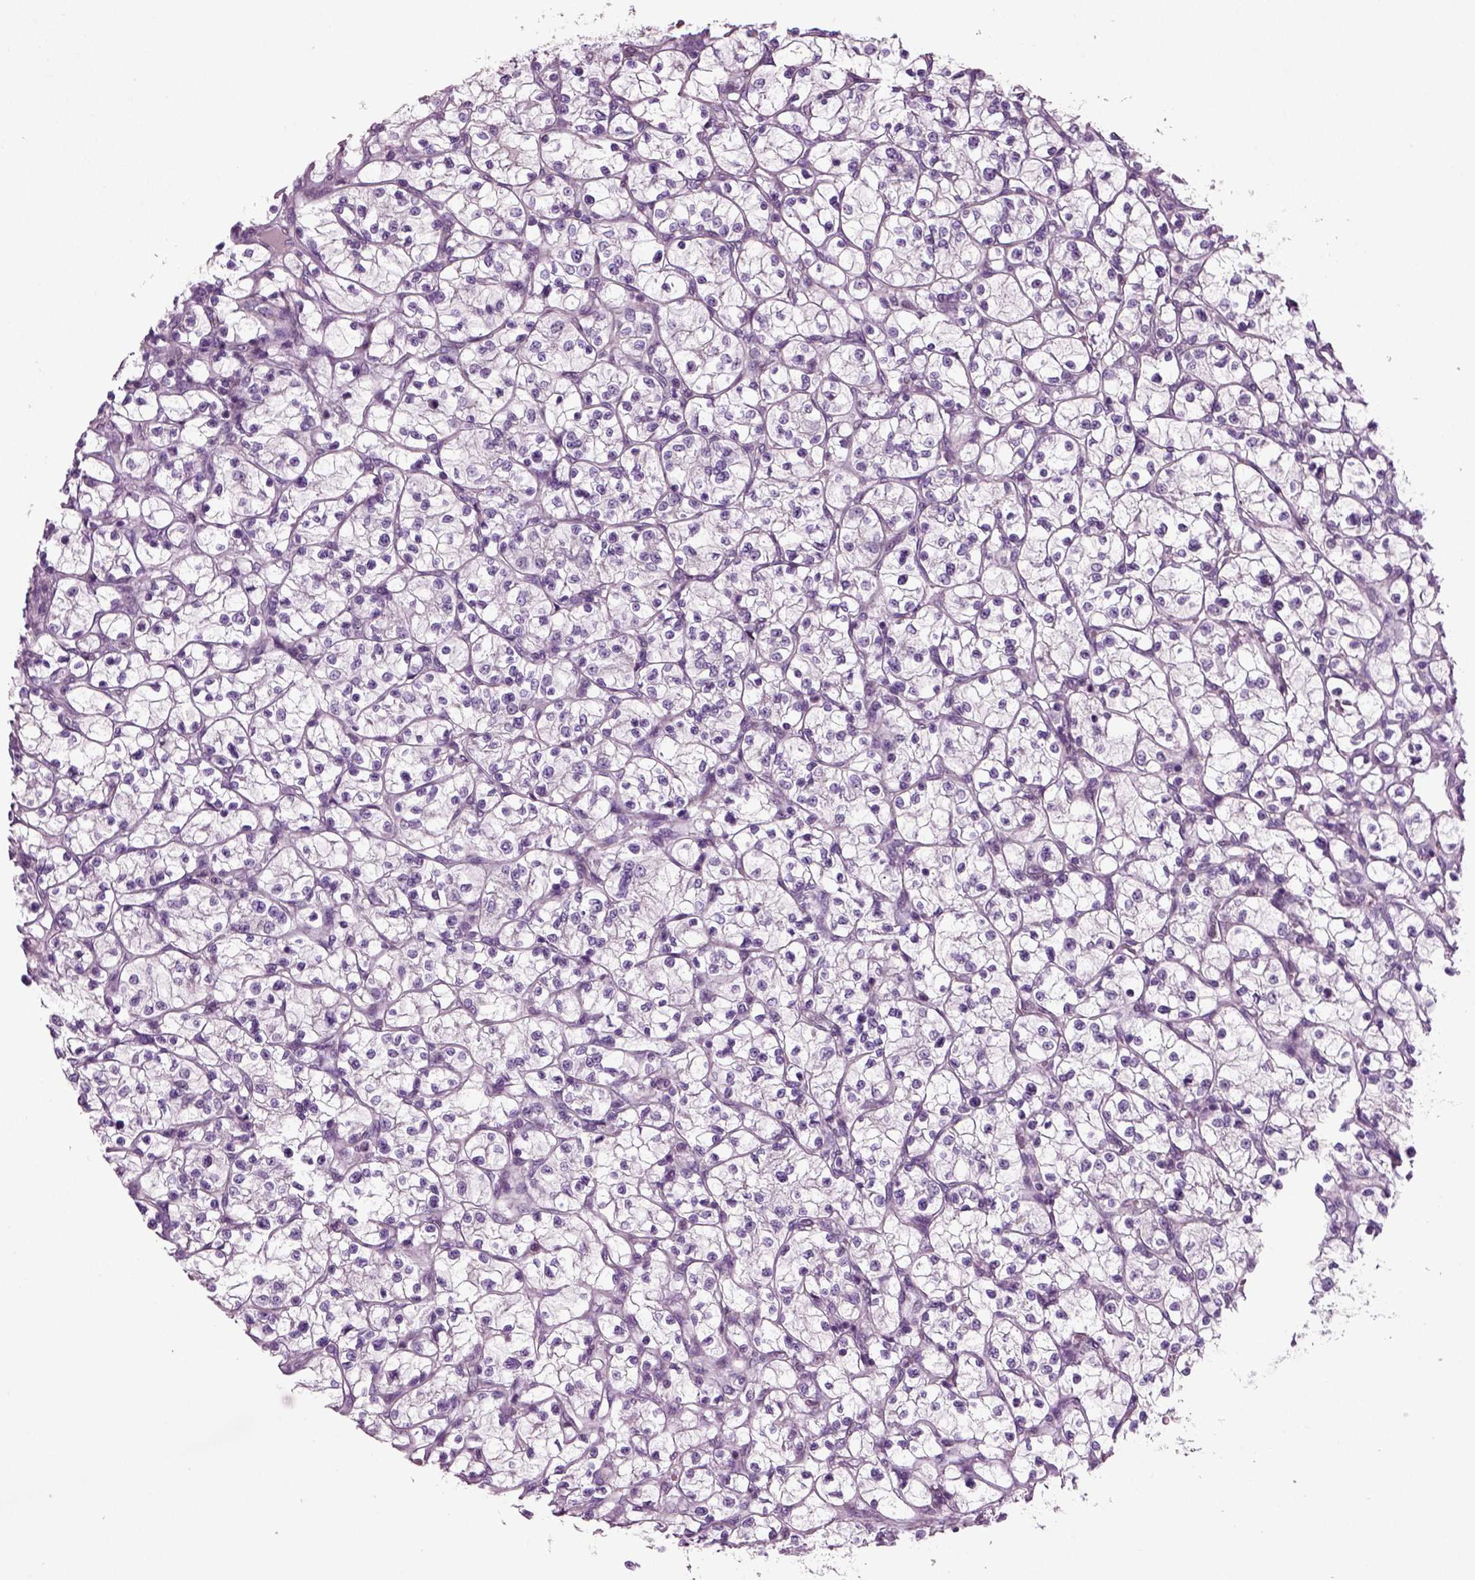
{"staining": {"intensity": "negative", "quantity": "none", "location": "none"}, "tissue": "renal cancer", "cell_type": "Tumor cells", "image_type": "cancer", "snomed": [{"axis": "morphology", "description": "Adenocarcinoma, NOS"}, {"axis": "topography", "description": "Kidney"}], "caption": "Immunohistochemistry (IHC) micrograph of human renal cancer (adenocarcinoma) stained for a protein (brown), which displays no staining in tumor cells.", "gene": "ARID3A", "patient": {"sex": "female", "age": 64}}